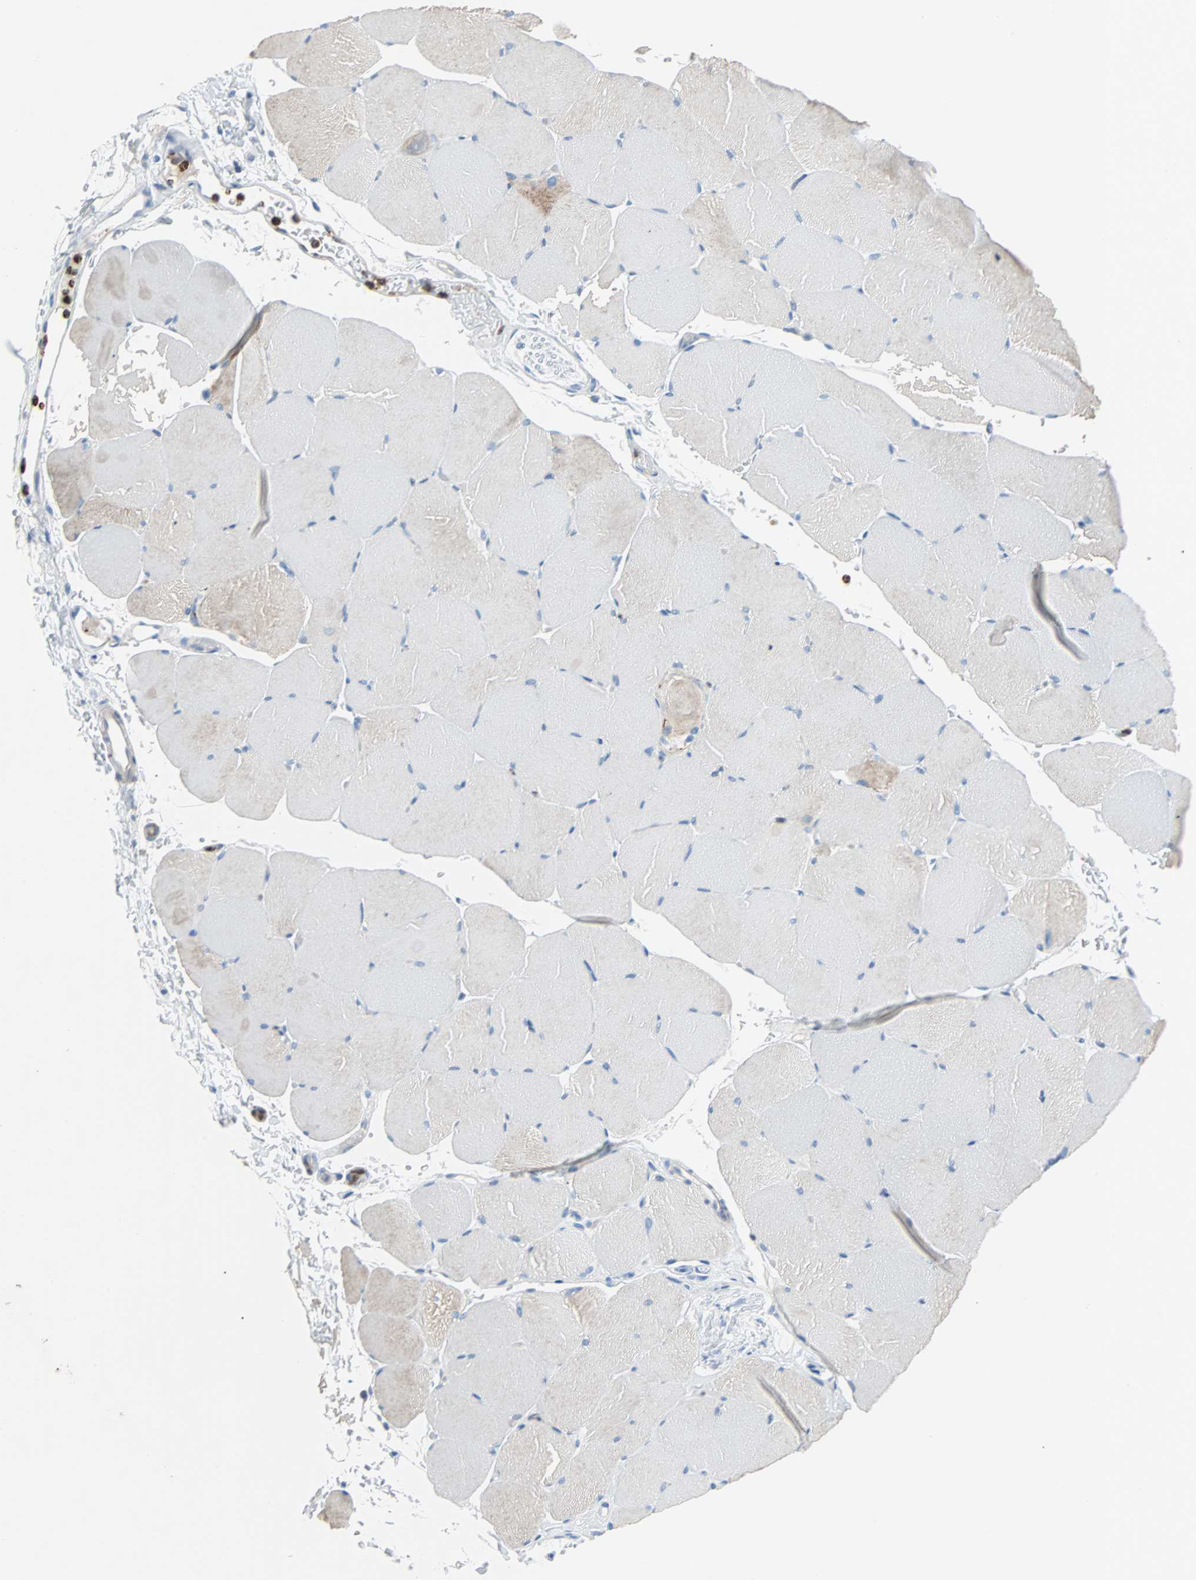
{"staining": {"intensity": "weak", "quantity": "<25%", "location": "cytoplasmic/membranous"}, "tissue": "skeletal muscle", "cell_type": "Myocytes", "image_type": "normal", "snomed": [{"axis": "morphology", "description": "Normal tissue, NOS"}, {"axis": "topography", "description": "Skeletal muscle"}, {"axis": "topography", "description": "Parathyroid gland"}], "caption": "Immunohistochemistry (IHC) photomicrograph of unremarkable skeletal muscle: skeletal muscle stained with DAB shows no significant protein staining in myocytes. The staining was performed using DAB (3,3'-diaminobenzidine) to visualize the protein expression in brown, while the nuclei were stained in blue with hematoxylin (Magnification: 20x).", "gene": "CLEC4A", "patient": {"sex": "female", "age": 37}}